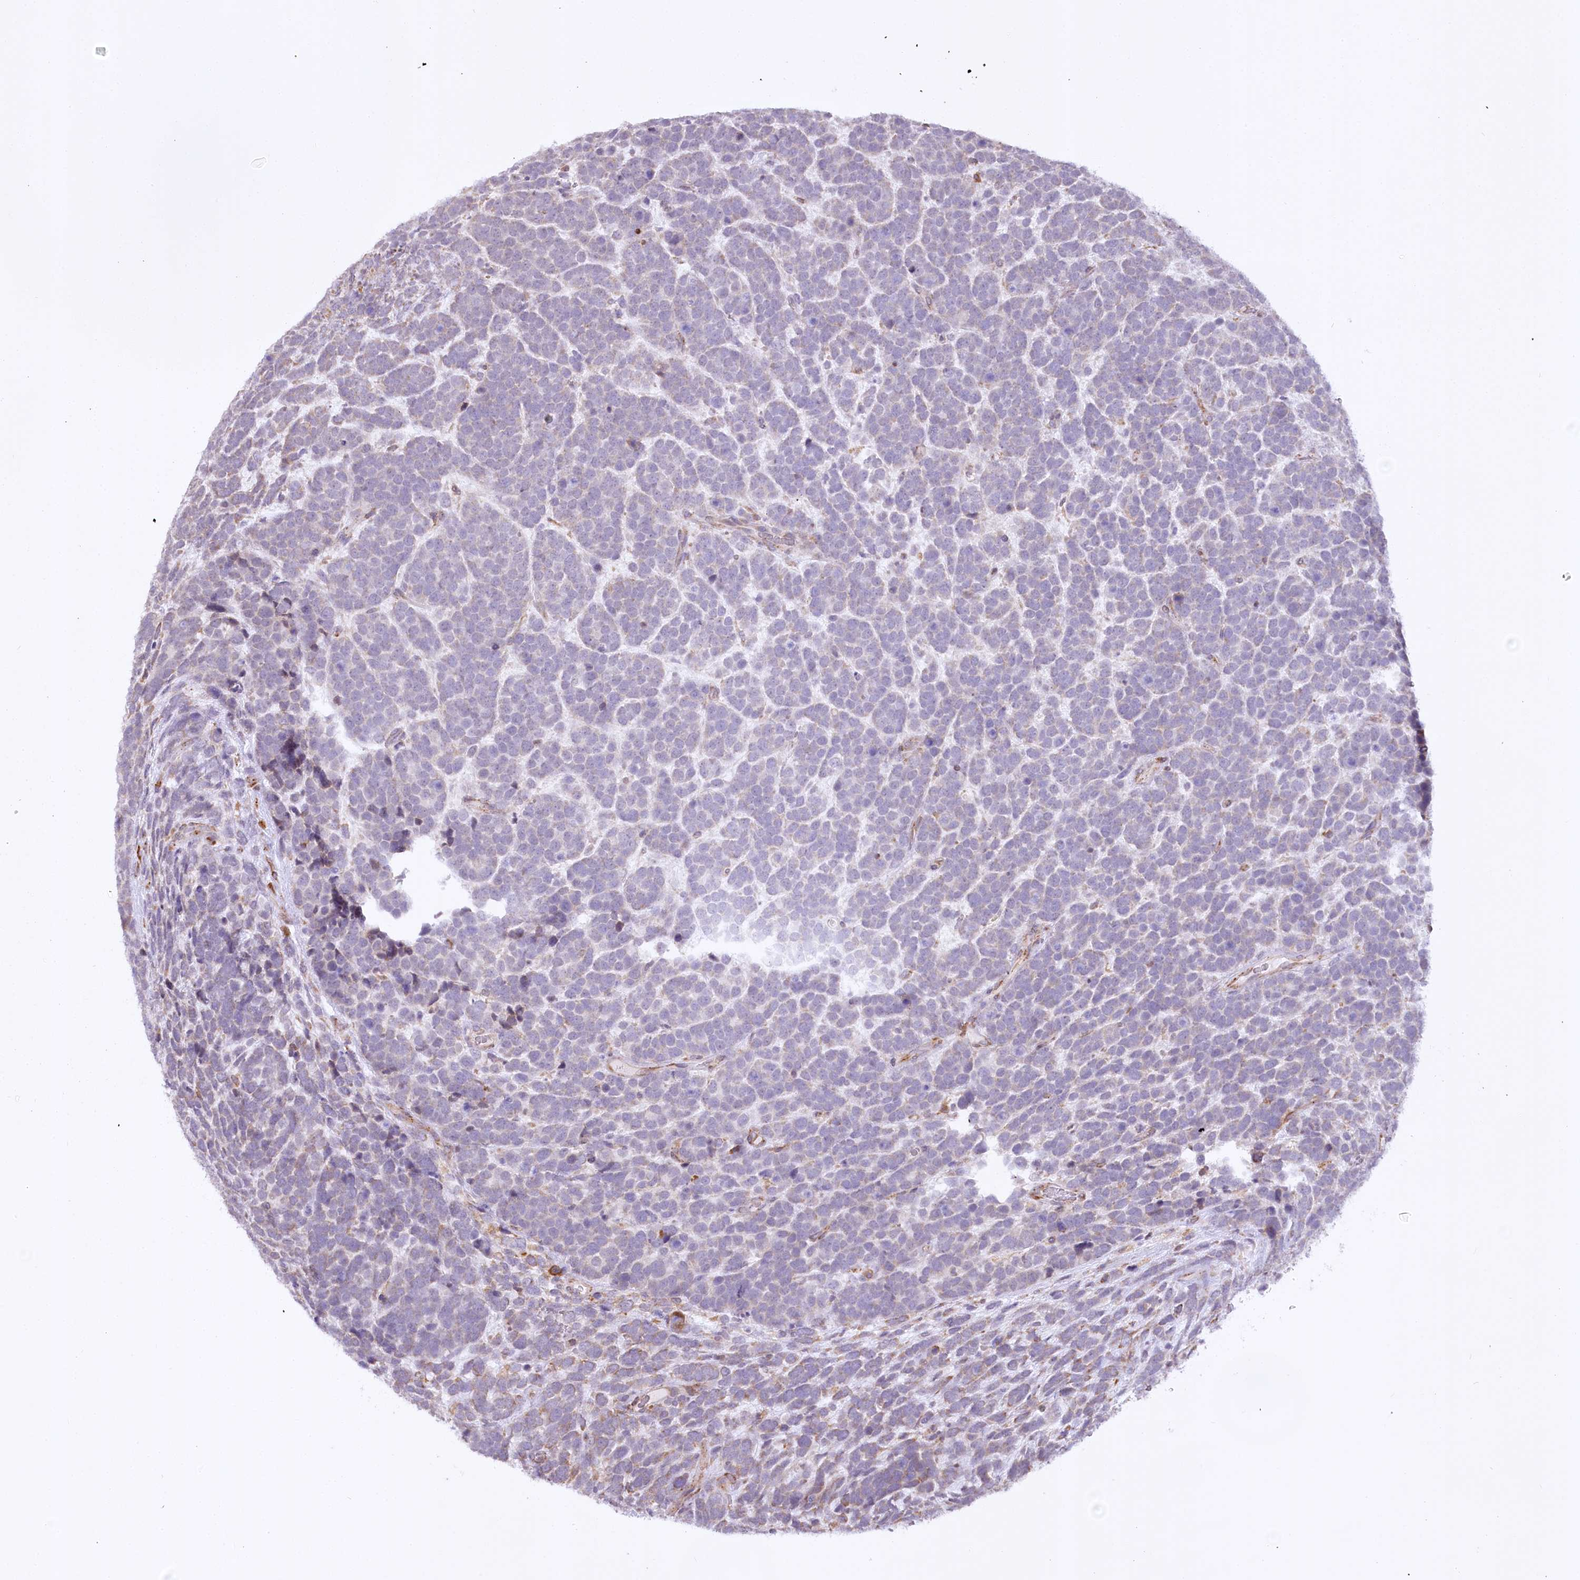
{"staining": {"intensity": "negative", "quantity": "none", "location": "none"}, "tissue": "urothelial cancer", "cell_type": "Tumor cells", "image_type": "cancer", "snomed": [{"axis": "morphology", "description": "Urothelial carcinoma, High grade"}, {"axis": "topography", "description": "Urinary bladder"}], "caption": "Tumor cells are negative for protein expression in human urothelial cancer.", "gene": "NCKAP5", "patient": {"sex": "female", "age": 82}}